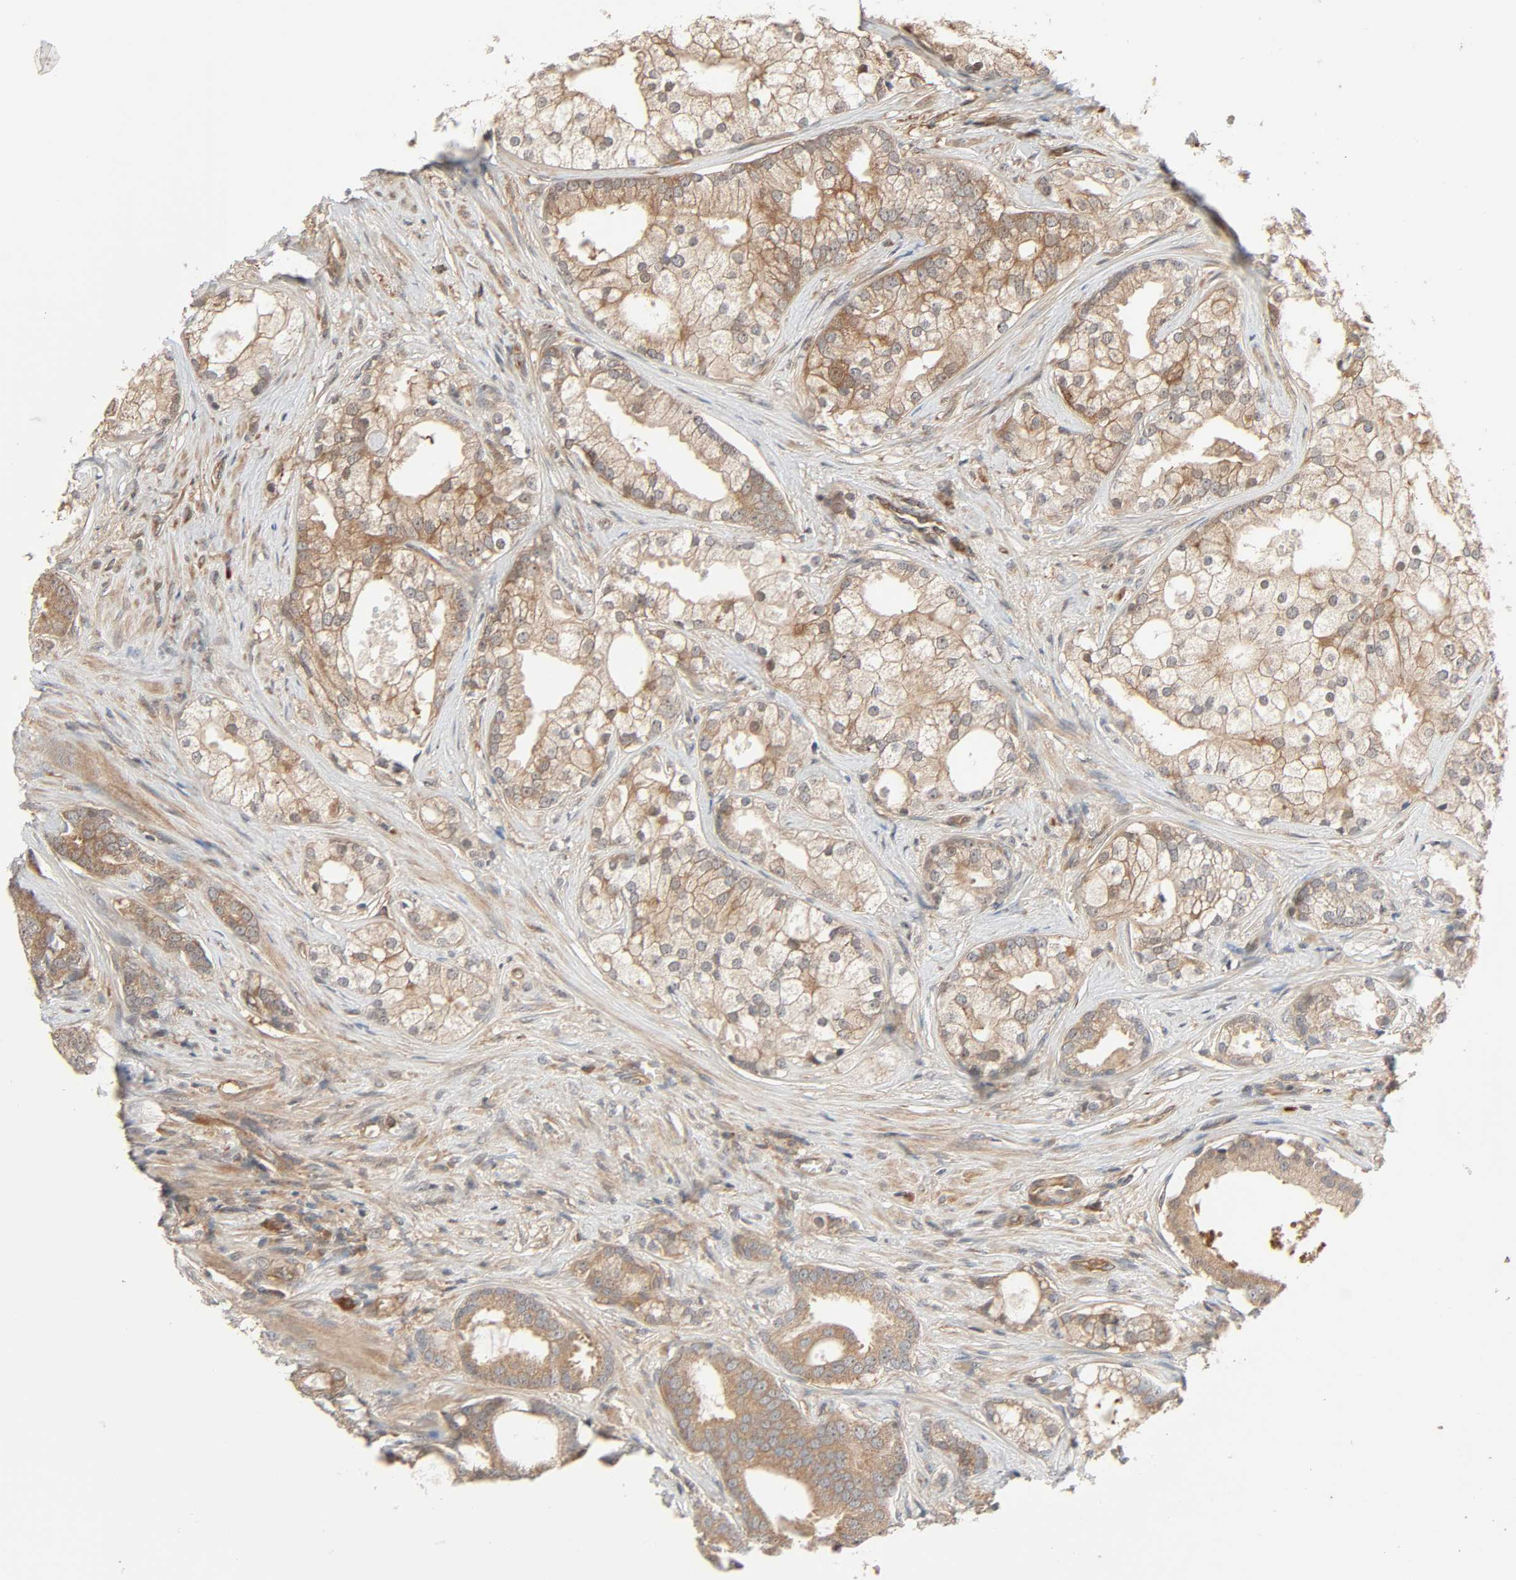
{"staining": {"intensity": "moderate", "quantity": ">75%", "location": "cytoplasmic/membranous"}, "tissue": "prostate cancer", "cell_type": "Tumor cells", "image_type": "cancer", "snomed": [{"axis": "morphology", "description": "Adenocarcinoma, Low grade"}, {"axis": "topography", "description": "Prostate"}], "caption": "A micrograph of human prostate cancer (low-grade adenocarcinoma) stained for a protein displays moderate cytoplasmic/membranous brown staining in tumor cells.", "gene": "PPP2R1B", "patient": {"sex": "male", "age": 58}}